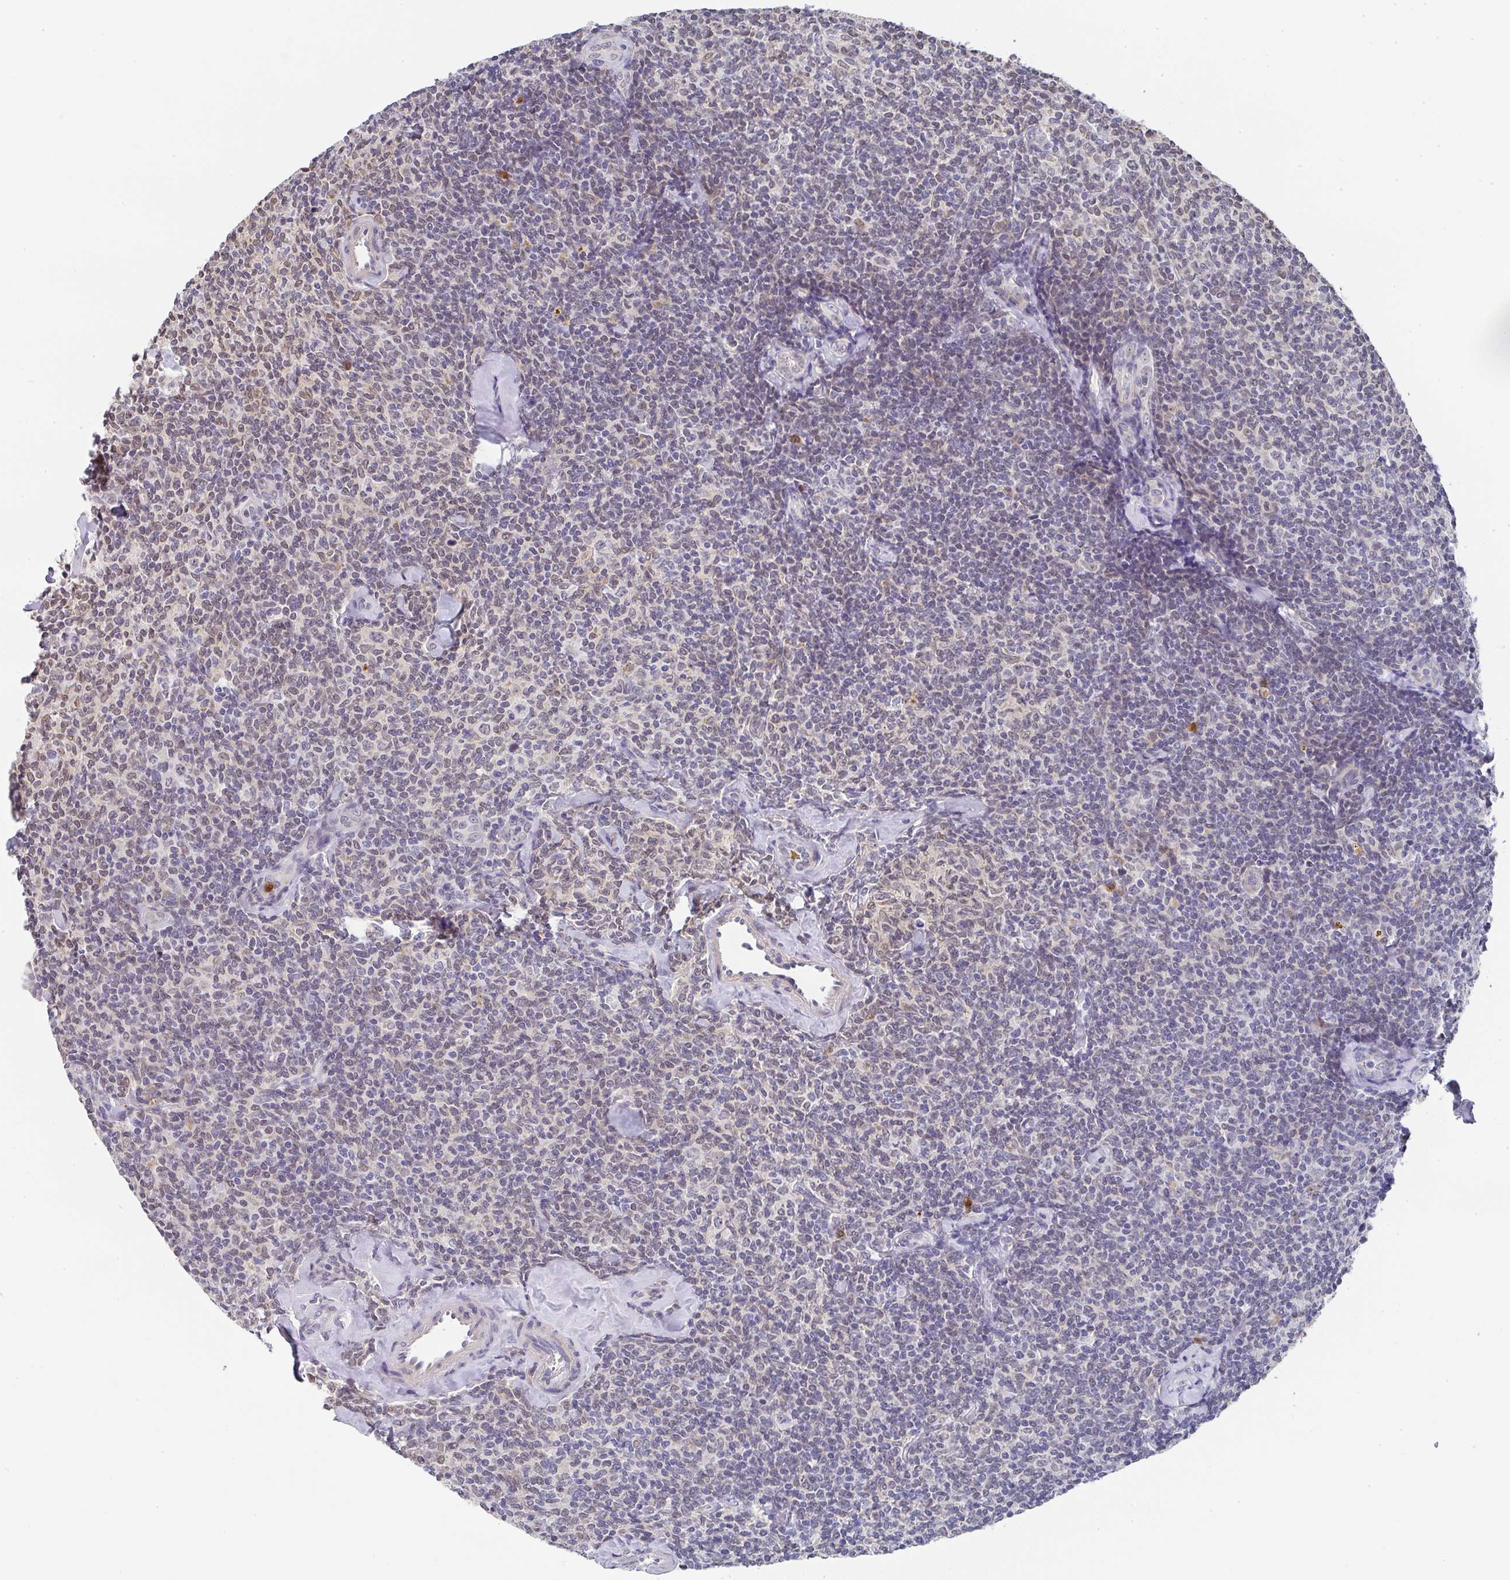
{"staining": {"intensity": "weak", "quantity": "25%-75%", "location": "nuclear"}, "tissue": "lymphoma", "cell_type": "Tumor cells", "image_type": "cancer", "snomed": [{"axis": "morphology", "description": "Malignant lymphoma, non-Hodgkin's type, Low grade"}, {"axis": "topography", "description": "Lymph node"}], "caption": "Immunohistochemistry (DAB) staining of human malignant lymphoma, non-Hodgkin's type (low-grade) exhibits weak nuclear protein positivity in approximately 25%-75% of tumor cells.", "gene": "NCF1", "patient": {"sex": "female", "age": 56}}